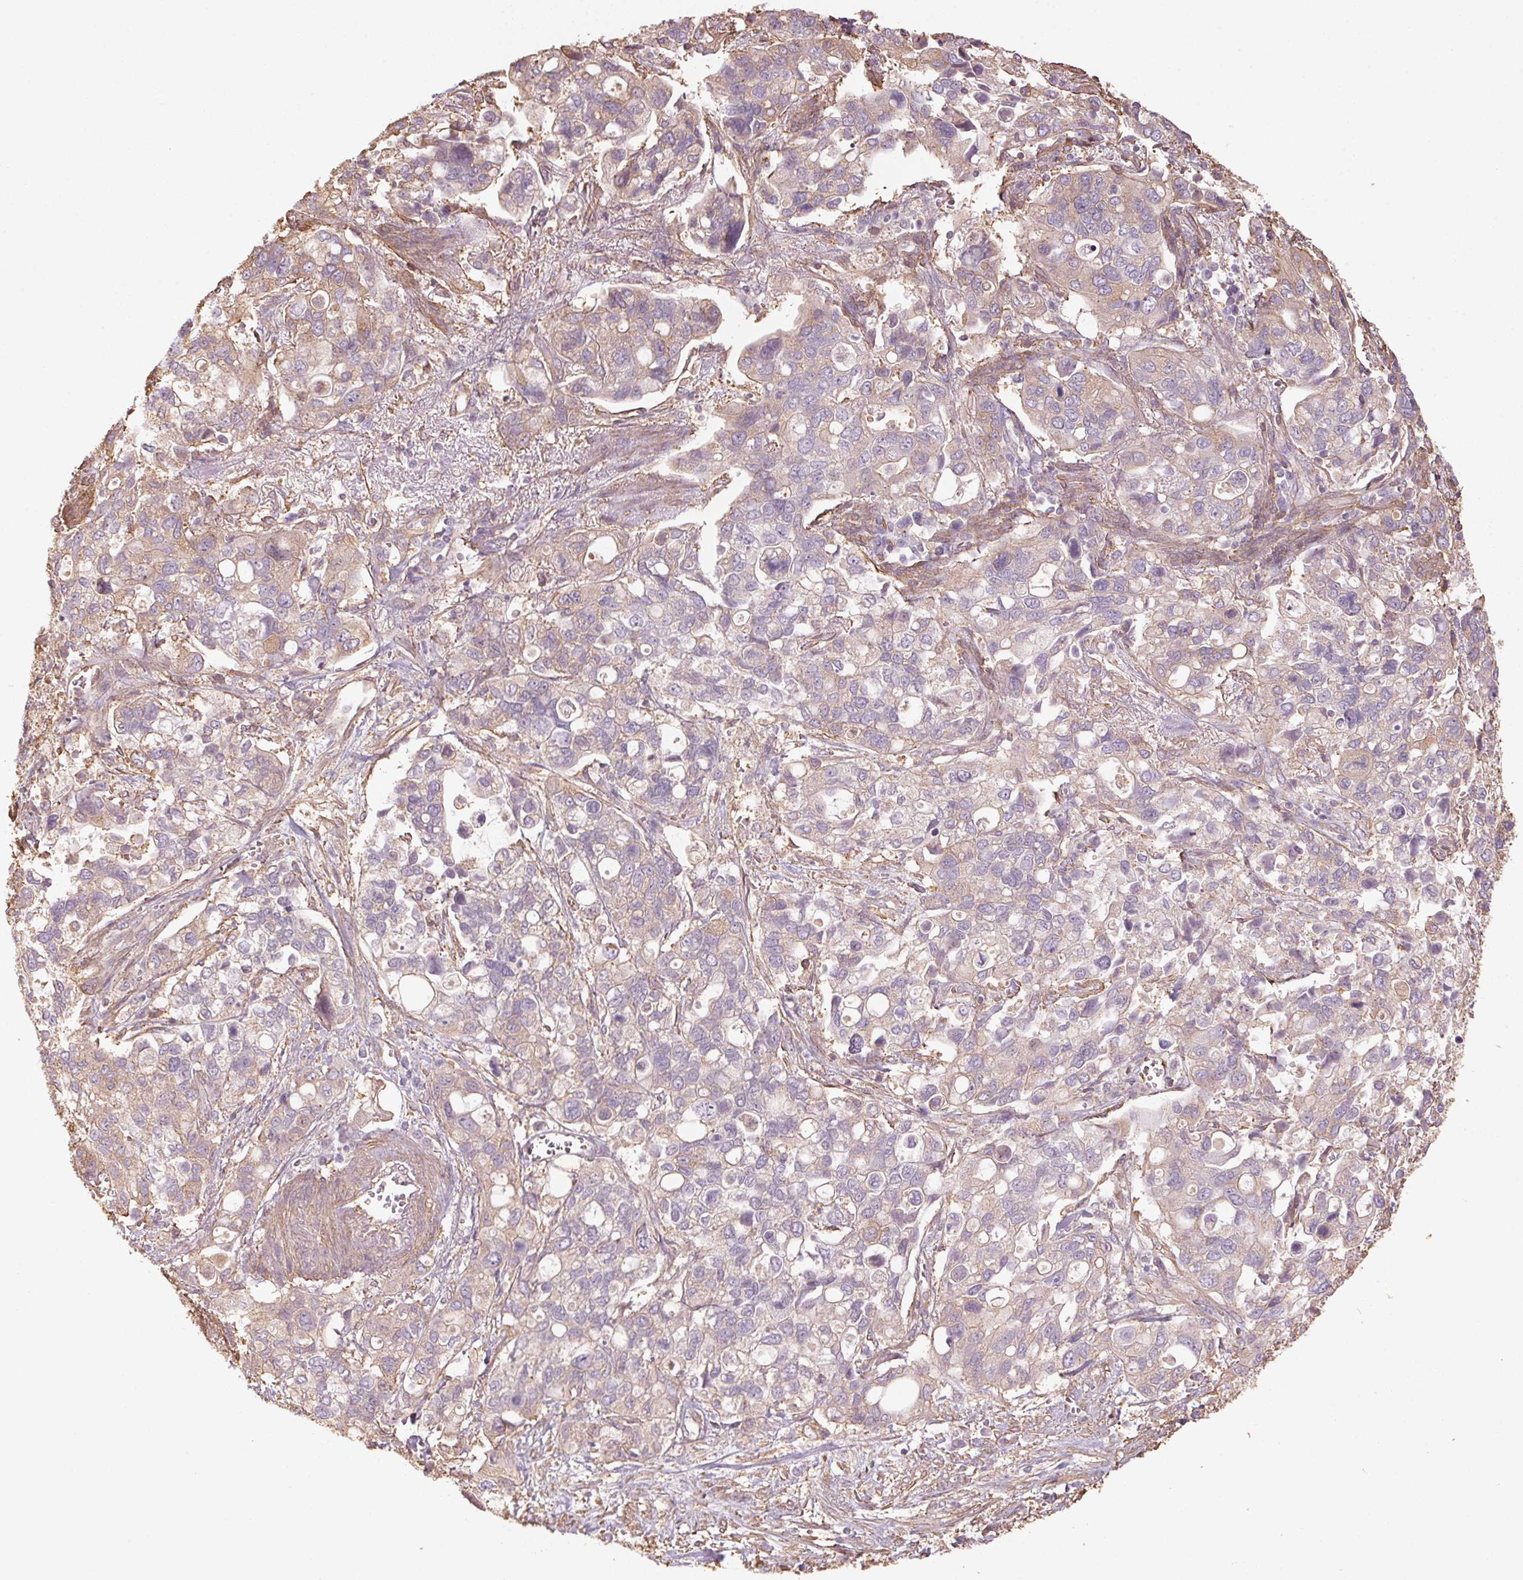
{"staining": {"intensity": "weak", "quantity": "<25%", "location": "cytoplasmic/membranous"}, "tissue": "stomach cancer", "cell_type": "Tumor cells", "image_type": "cancer", "snomed": [{"axis": "morphology", "description": "Adenocarcinoma, NOS"}, {"axis": "topography", "description": "Stomach, upper"}], "caption": "This is an IHC image of stomach cancer. There is no positivity in tumor cells.", "gene": "QDPR", "patient": {"sex": "female", "age": 81}}